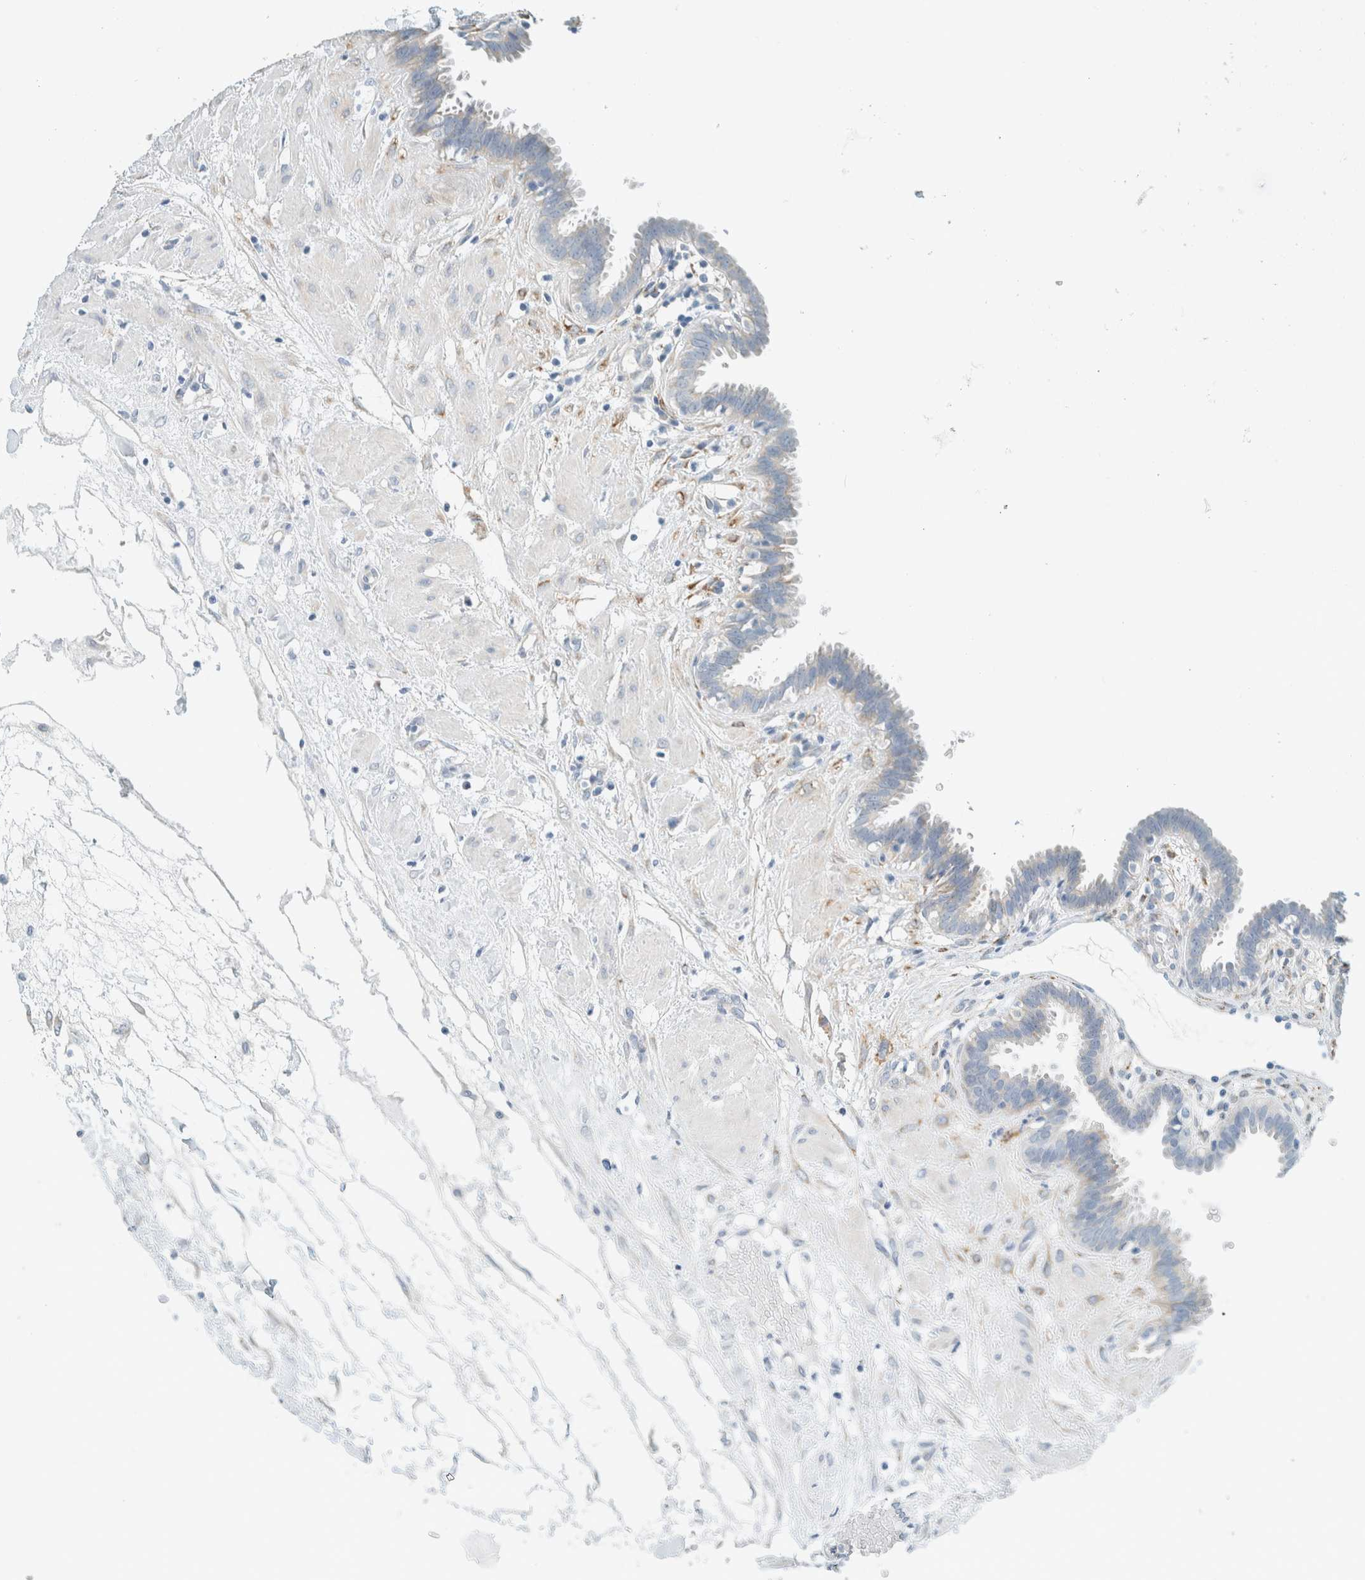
{"staining": {"intensity": "weak", "quantity": ">75%", "location": "cytoplasmic/membranous"}, "tissue": "fallopian tube", "cell_type": "Glandular cells", "image_type": "normal", "snomed": [{"axis": "morphology", "description": "Normal tissue, NOS"}, {"axis": "topography", "description": "Fallopian tube"}, {"axis": "topography", "description": "Placenta"}], "caption": "High-power microscopy captured an IHC histopathology image of unremarkable fallopian tube, revealing weak cytoplasmic/membranous expression in approximately >75% of glandular cells. Nuclei are stained in blue.", "gene": "ALDH7A1", "patient": {"sex": "female", "age": 32}}